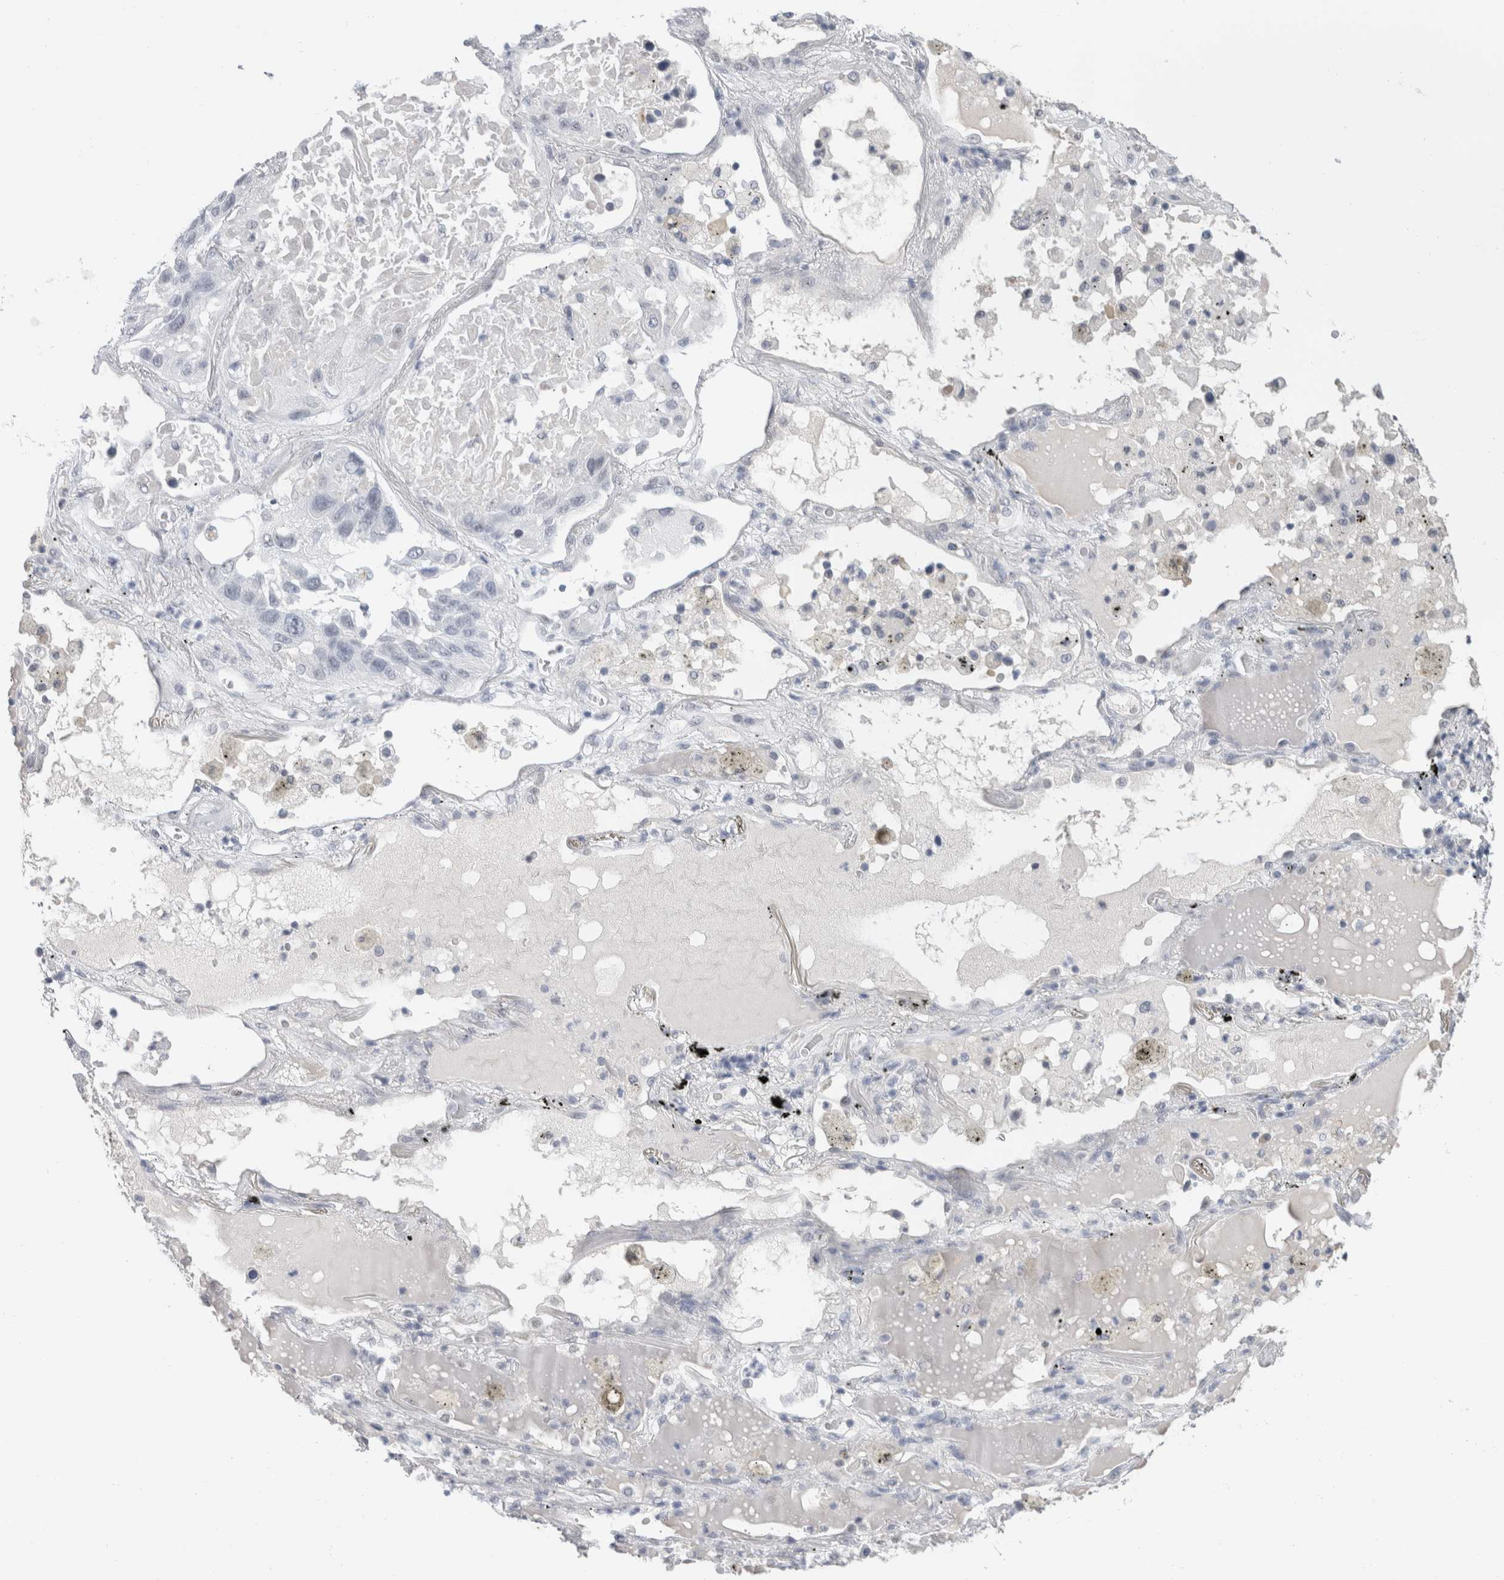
{"staining": {"intensity": "negative", "quantity": "none", "location": "none"}, "tissue": "lung cancer", "cell_type": "Tumor cells", "image_type": "cancer", "snomed": [{"axis": "morphology", "description": "Squamous cell carcinoma, NOS"}, {"axis": "topography", "description": "Lung"}], "caption": "A high-resolution histopathology image shows immunohistochemistry (IHC) staining of lung cancer, which demonstrates no significant expression in tumor cells. (DAB (3,3'-diaminobenzidine) immunohistochemistry visualized using brightfield microscopy, high magnification).", "gene": "CADM3", "patient": {"sex": "male", "age": 57}}